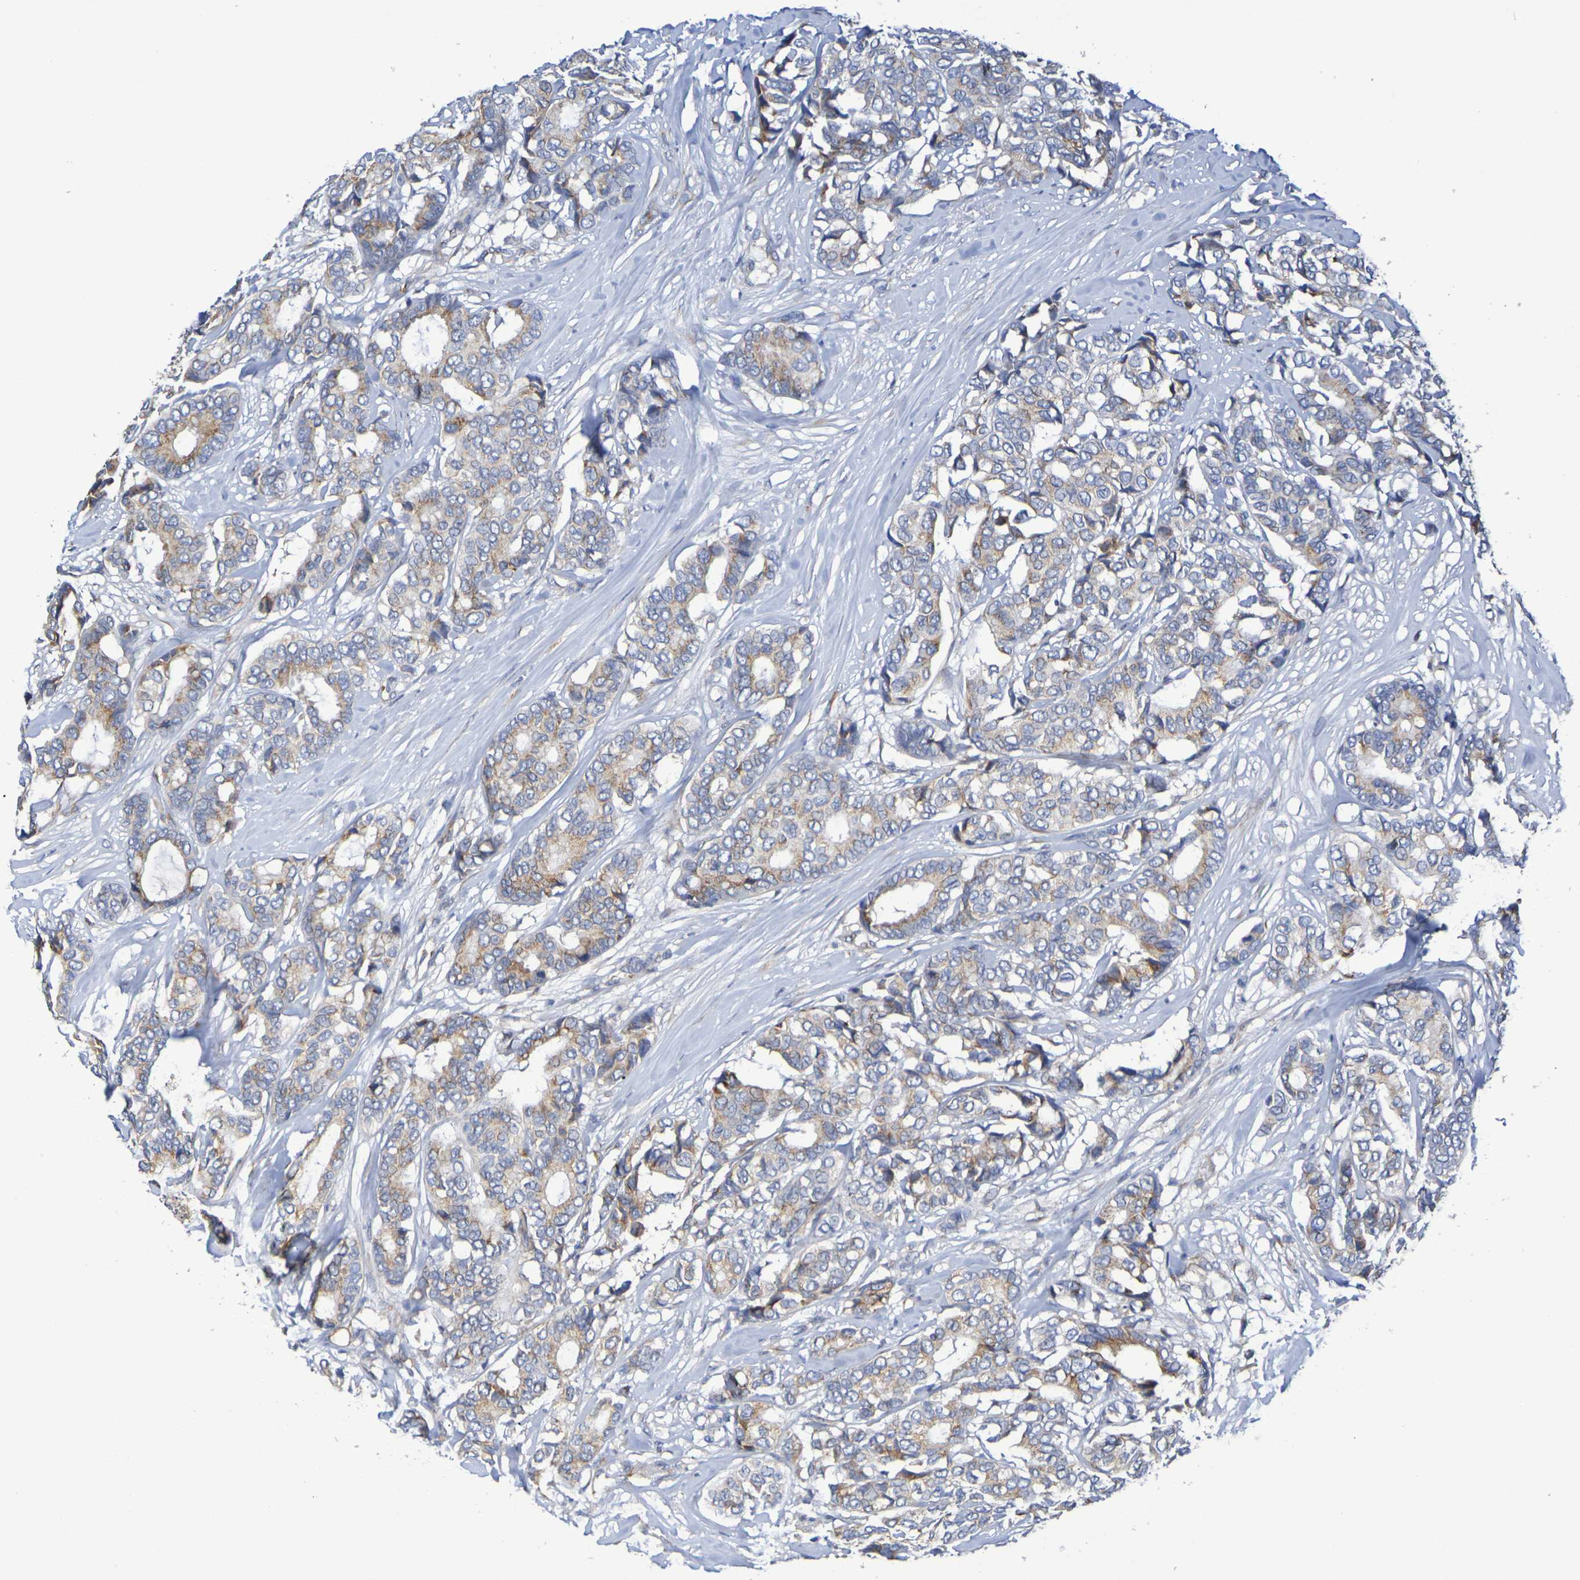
{"staining": {"intensity": "weak", "quantity": ">75%", "location": "cytoplasmic/membranous"}, "tissue": "breast cancer", "cell_type": "Tumor cells", "image_type": "cancer", "snomed": [{"axis": "morphology", "description": "Duct carcinoma"}, {"axis": "topography", "description": "Breast"}], "caption": "A brown stain highlights weak cytoplasmic/membranous staining of a protein in breast cancer tumor cells.", "gene": "DCP2", "patient": {"sex": "female", "age": 87}}